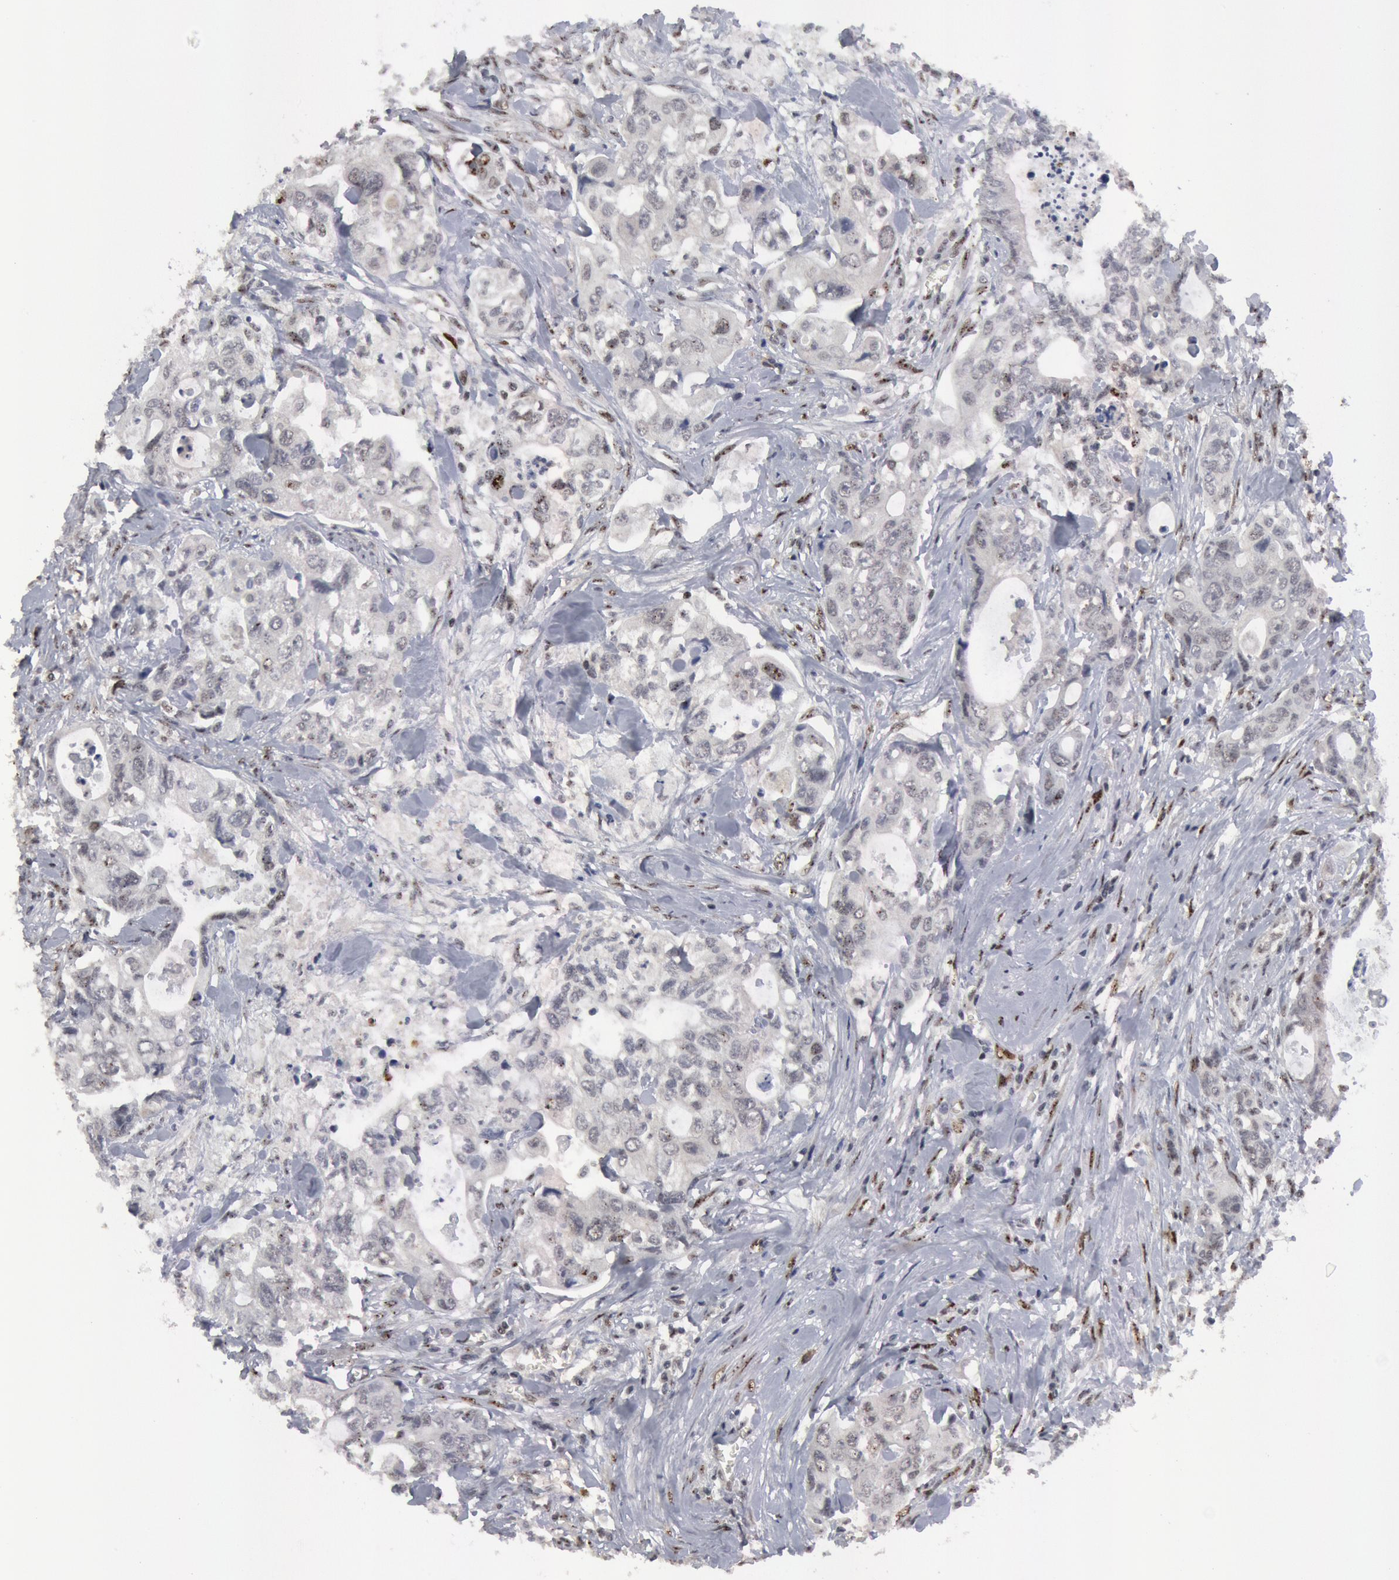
{"staining": {"intensity": "negative", "quantity": "none", "location": "none"}, "tissue": "colorectal cancer", "cell_type": "Tumor cells", "image_type": "cancer", "snomed": [{"axis": "morphology", "description": "Adenocarcinoma, NOS"}, {"axis": "topography", "description": "Rectum"}], "caption": "The image reveals no staining of tumor cells in adenocarcinoma (colorectal).", "gene": "FOXO1", "patient": {"sex": "female", "age": 57}}